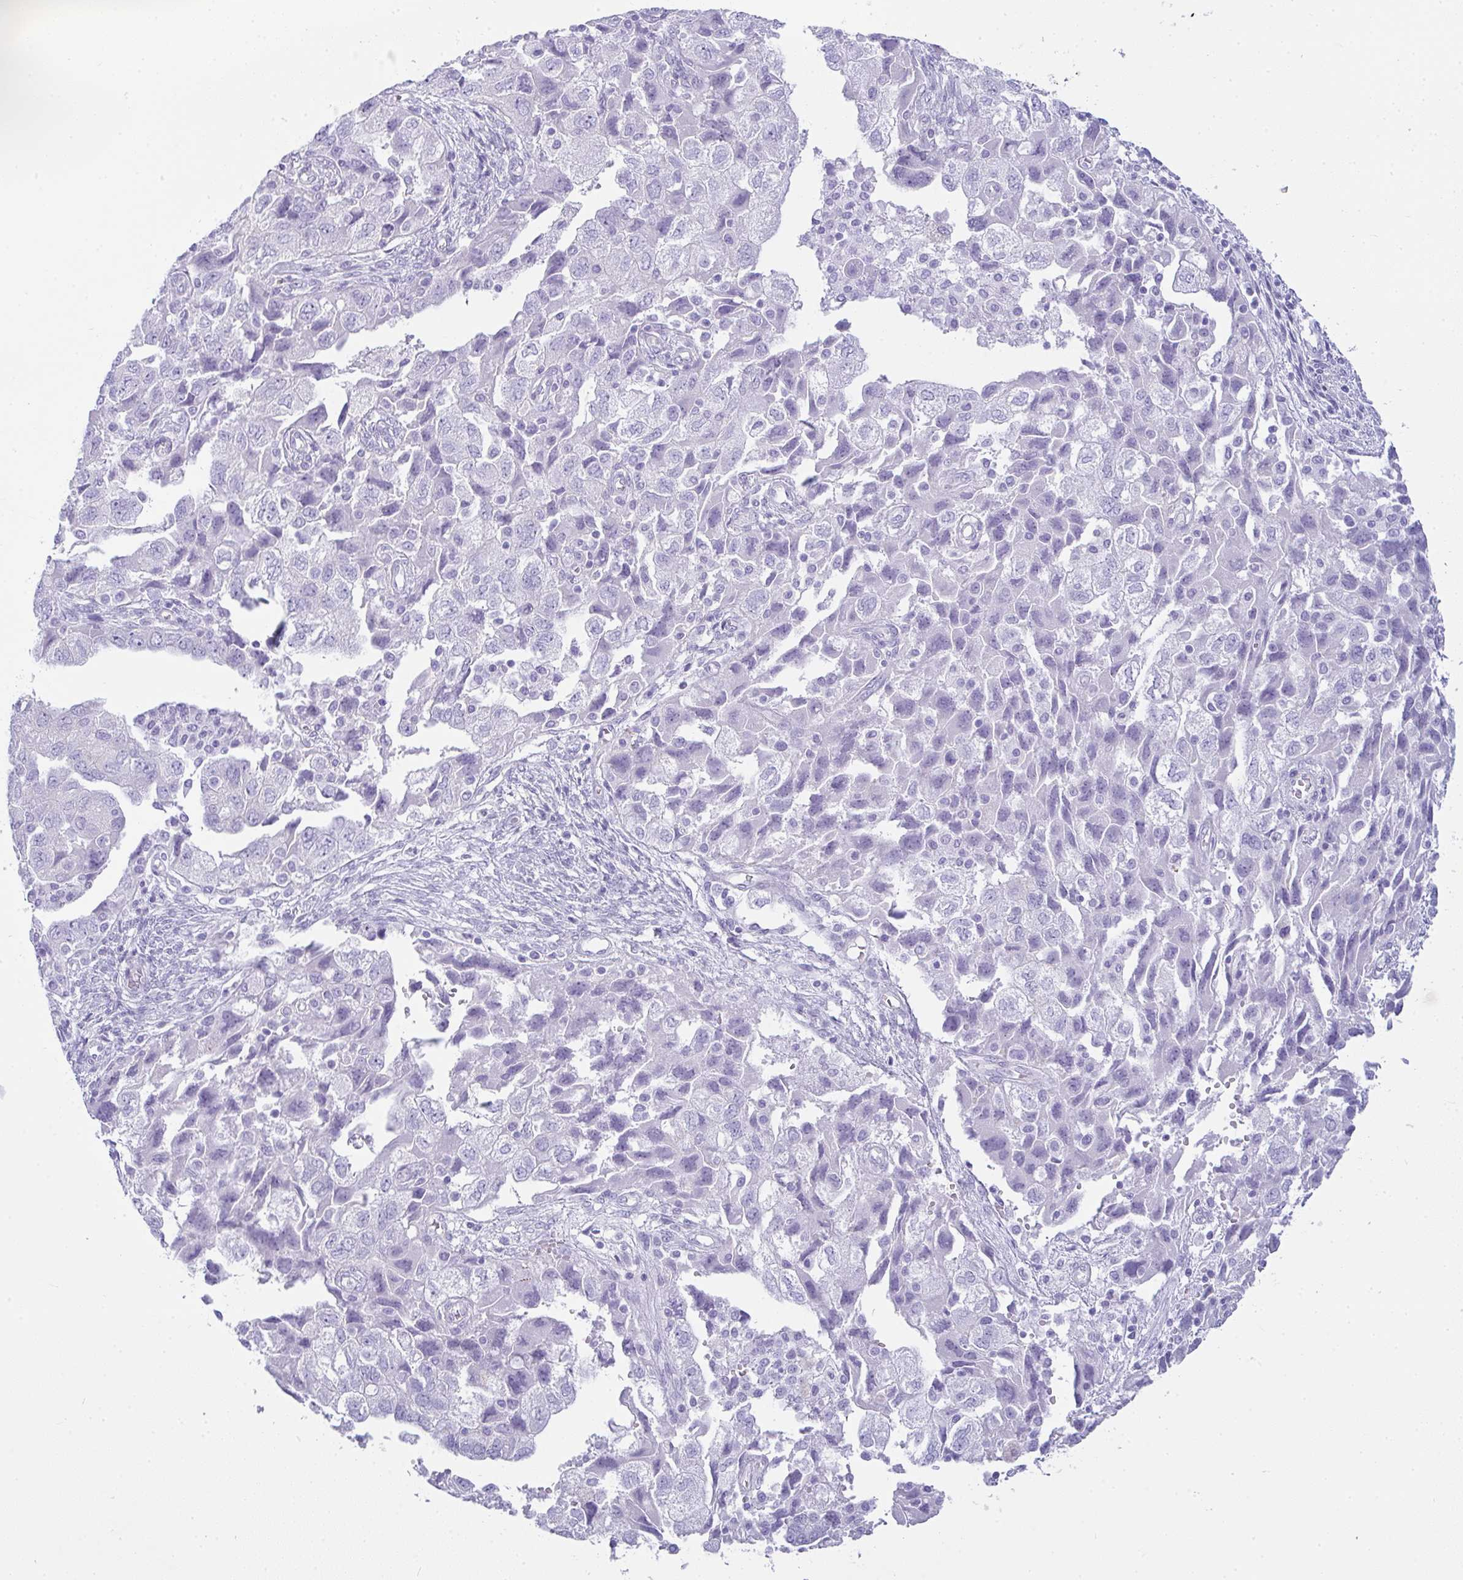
{"staining": {"intensity": "negative", "quantity": "none", "location": "none"}, "tissue": "ovarian cancer", "cell_type": "Tumor cells", "image_type": "cancer", "snomed": [{"axis": "morphology", "description": "Carcinoma, NOS"}, {"axis": "morphology", "description": "Cystadenocarcinoma, serous, NOS"}, {"axis": "topography", "description": "Ovary"}], "caption": "Micrograph shows no protein positivity in tumor cells of ovarian cancer (carcinoma) tissue.", "gene": "RASL10A", "patient": {"sex": "female", "age": 69}}